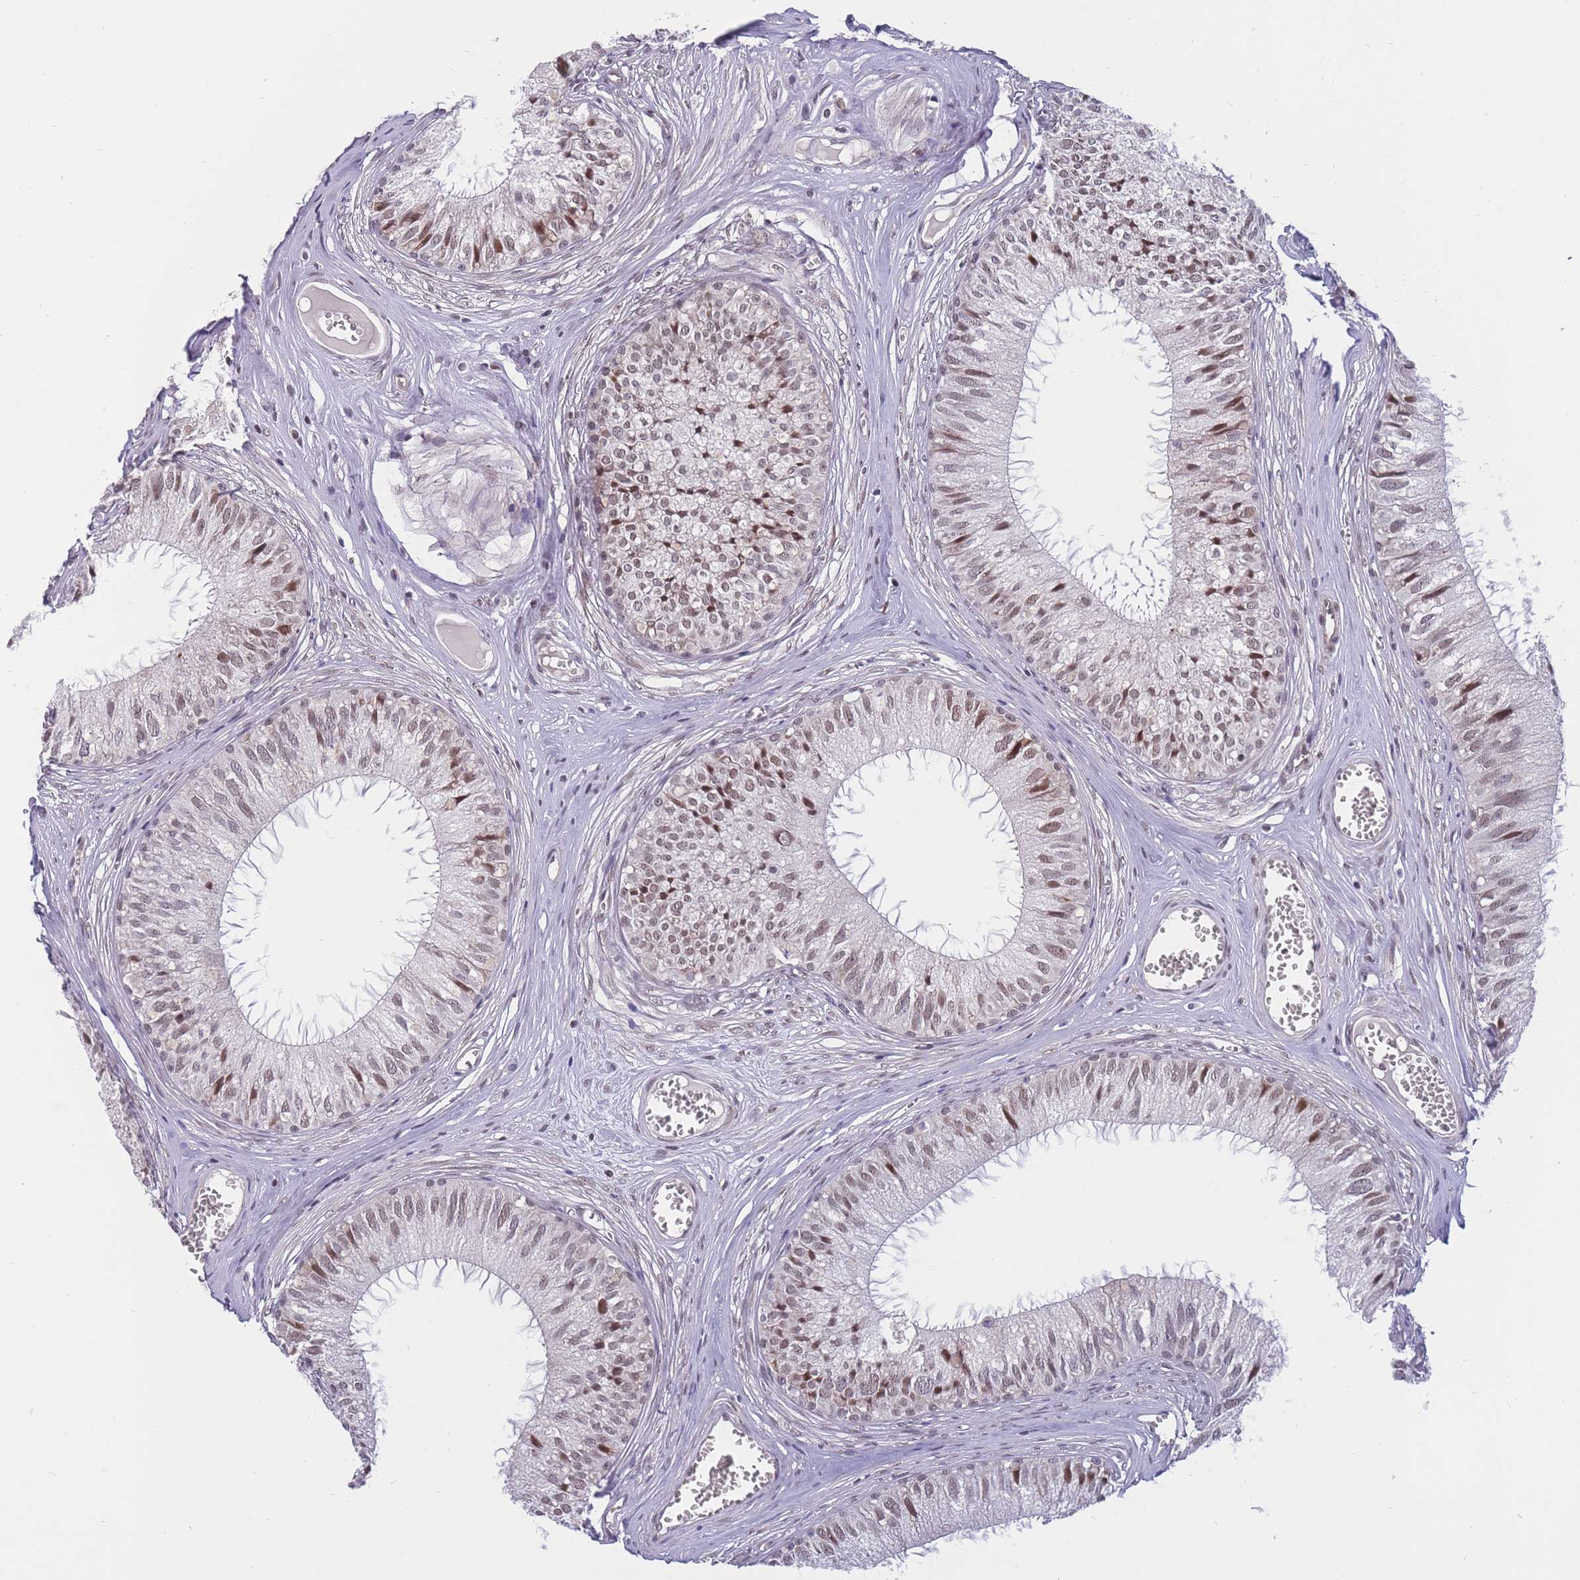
{"staining": {"intensity": "weak", "quantity": "25%-75%", "location": "nuclear"}, "tissue": "epididymis", "cell_type": "Glandular cells", "image_type": "normal", "snomed": [{"axis": "morphology", "description": "Normal tissue, NOS"}, {"axis": "topography", "description": "Epididymis"}], "caption": "High-magnification brightfield microscopy of normal epididymis stained with DAB (brown) and counterstained with hematoxylin (blue). glandular cells exhibit weak nuclear staining is seen in about25%-75% of cells.", "gene": "BCL9L", "patient": {"sex": "male", "age": 36}}